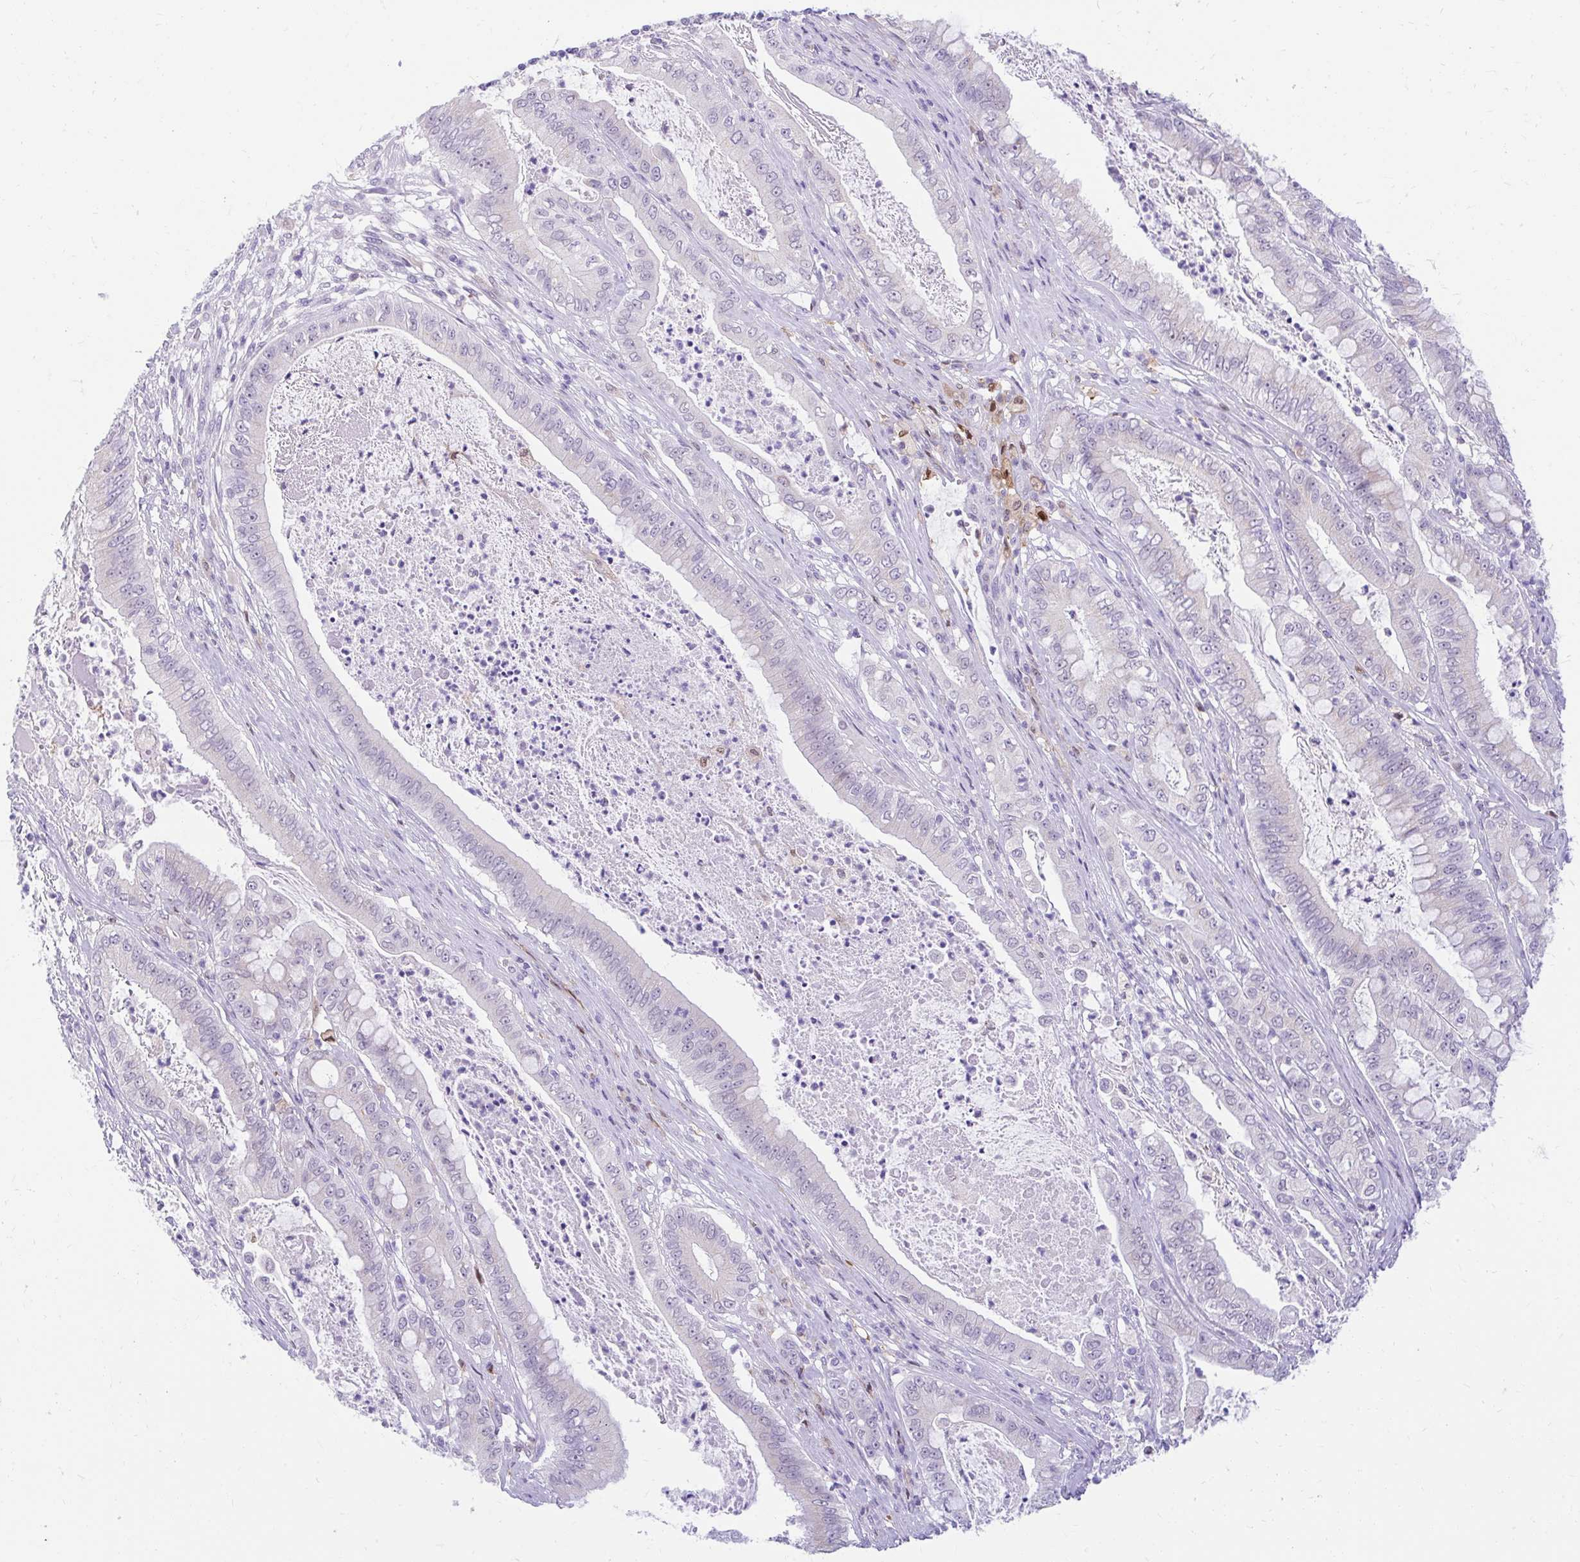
{"staining": {"intensity": "negative", "quantity": "none", "location": "none"}, "tissue": "pancreatic cancer", "cell_type": "Tumor cells", "image_type": "cancer", "snomed": [{"axis": "morphology", "description": "Adenocarcinoma, NOS"}, {"axis": "topography", "description": "Pancreas"}], "caption": "Tumor cells show no significant positivity in pancreatic cancer. Nuclei are stained in blue.", "gene": "GLB1L2", "patient": {"sex": "male", "age": 71}}